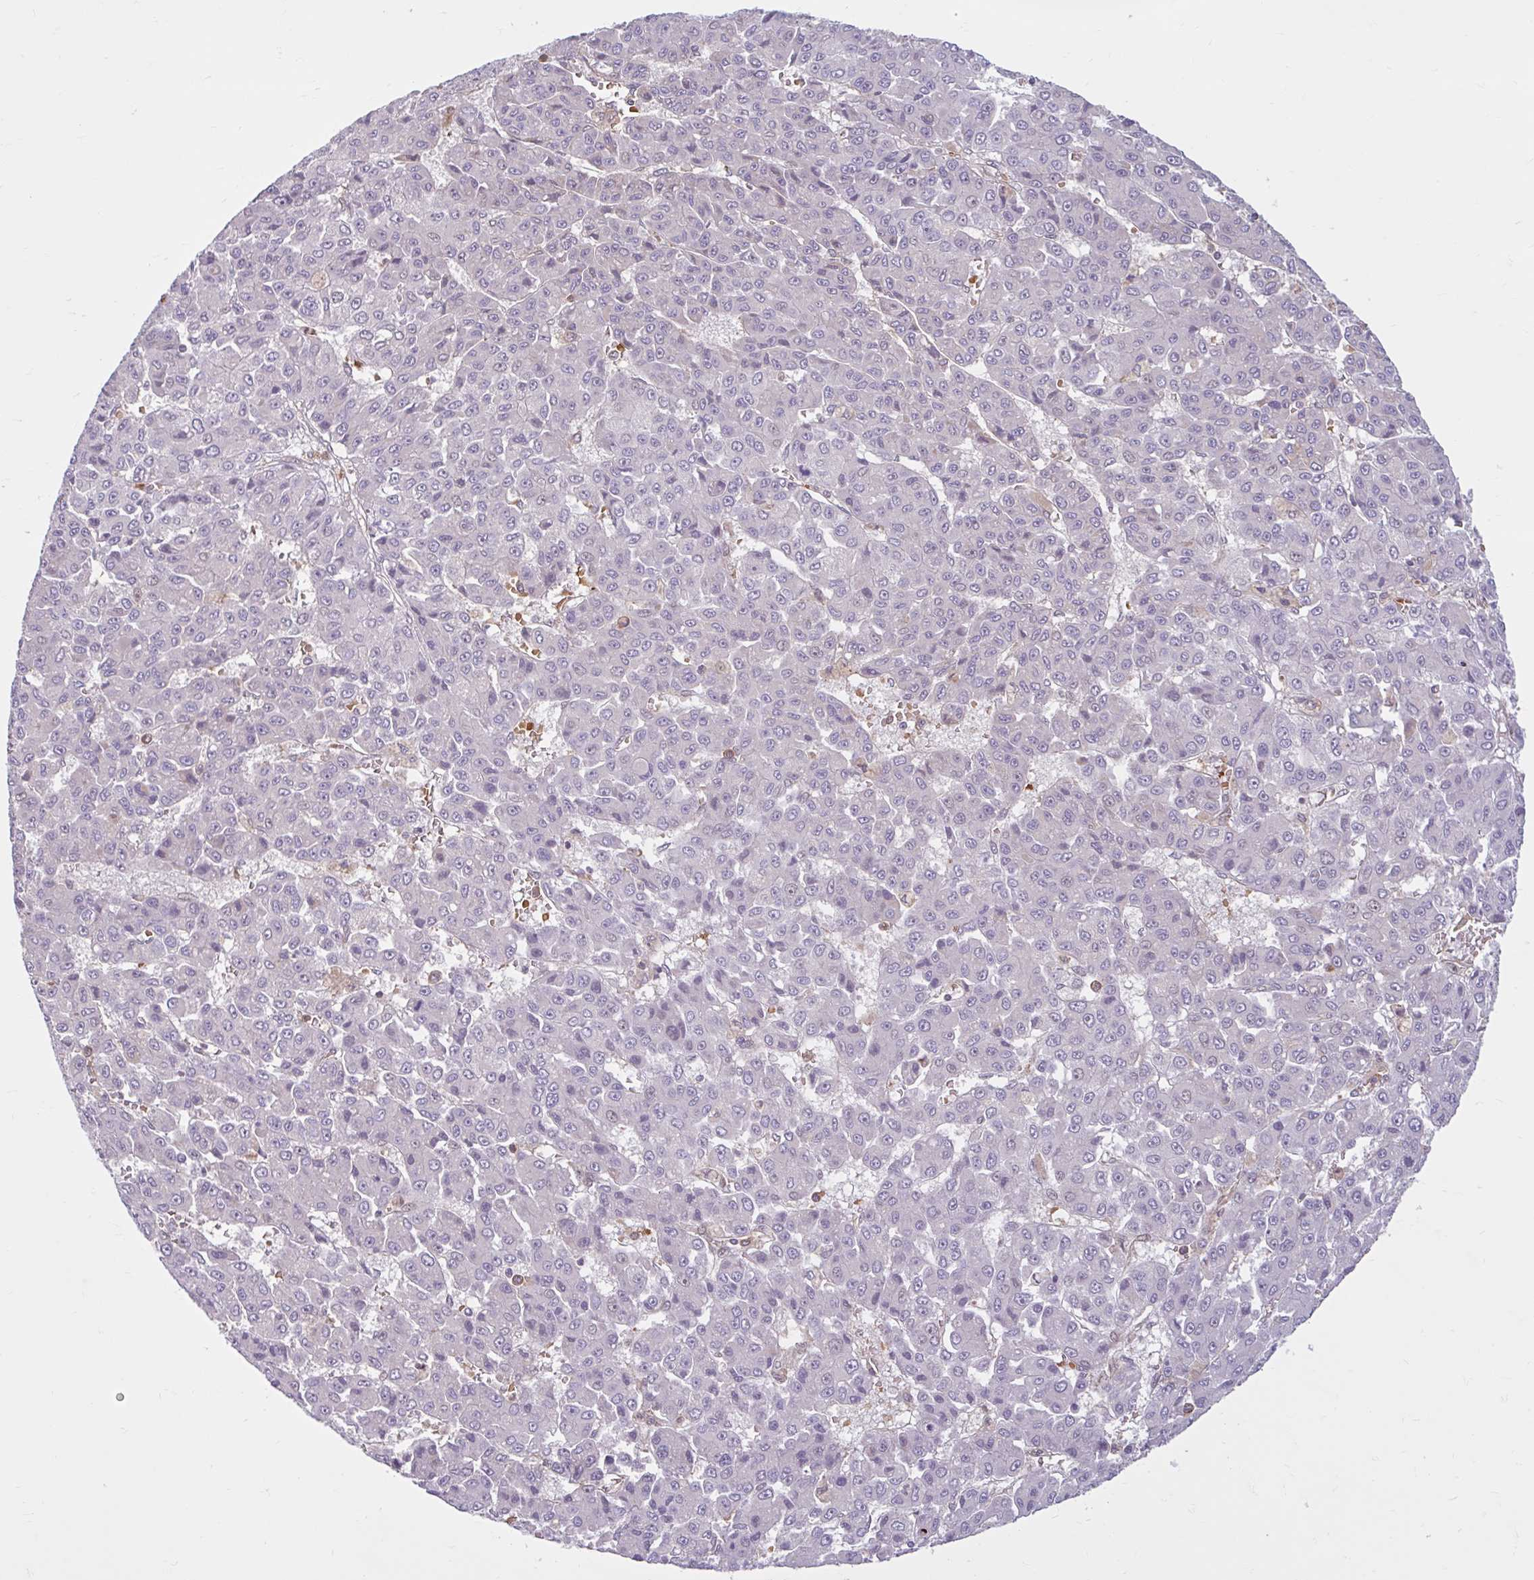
{"staining": {"intensity": "negative", "quantity": "none", "location": "none"}, "tissue": "liver cancer", "cell_type": "Tumor cells", "image_type": "cancer", "snomed": [{"axis": "morphology", "description": "Carcinoma, Hepatocellular, NOS"}, {"axis": "topography", "description": "Liver"}], "caption": "Micrograph shows no protein staining in tumor cells of hepatocellular carcinoma (liver) tissue.", "gene": "HMBS", "patient": {"sex": "male", "age": 70}}